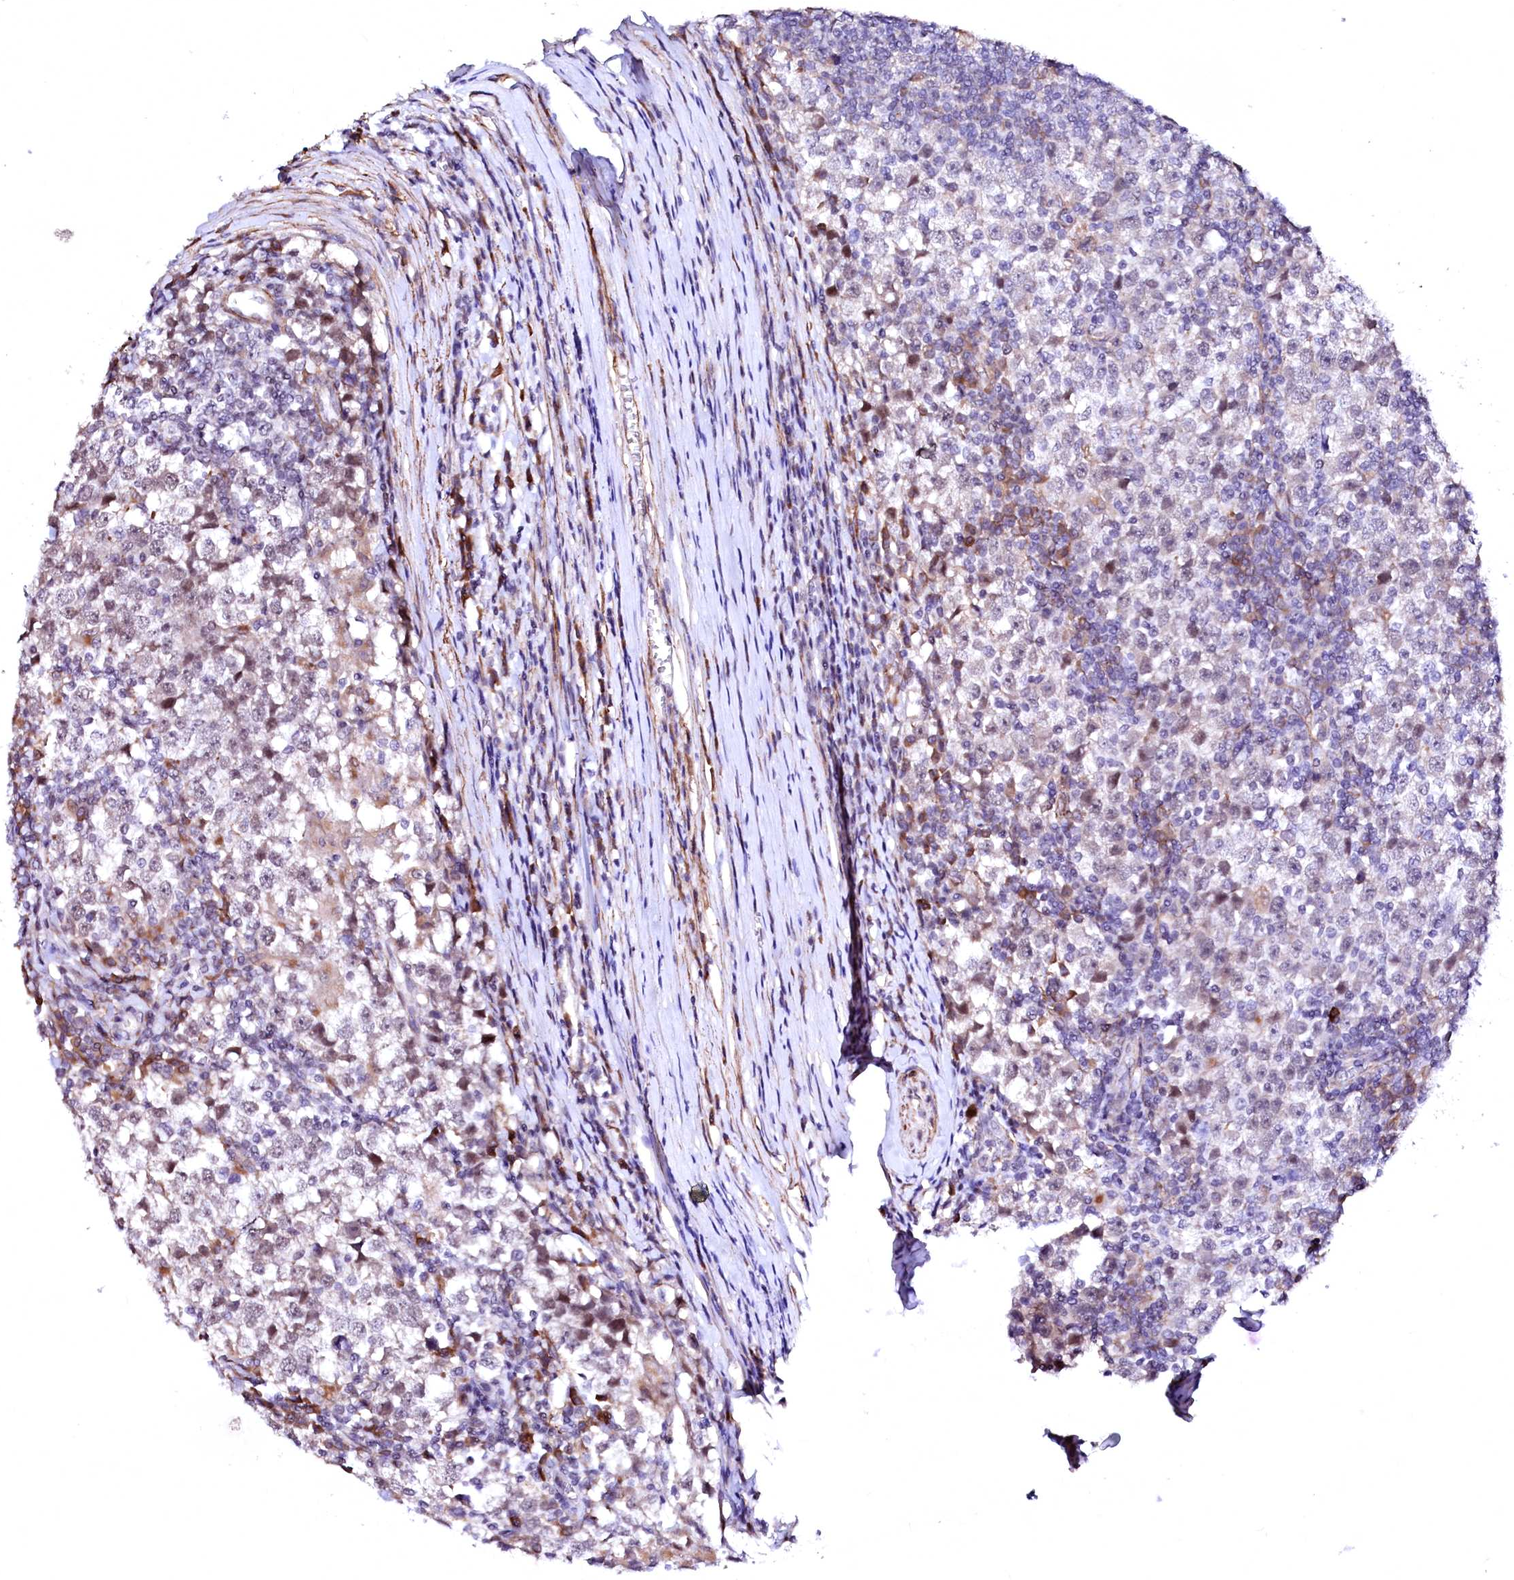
{"staining": {"intensity": "weak", "quantity": "25%-75%", "location": "nuclear"}, "tissue": "testis cancer", "cell_type": "Tumor cells", "image_type": "cancer", "snomed": [{"axis": "morphology", "description": "Seminoma, NOS"}, {"axis": "topography", "description": "Testis"}], "caption": "IHC histopathology image of human testis cancer (seminoma) stained for a protein (brown), which demonstrates low levels of weak nuclear expression in about 25%-75% of tumor cells.", "gene": "GPR176", "patient": {"sex": "male", "age": 65}}